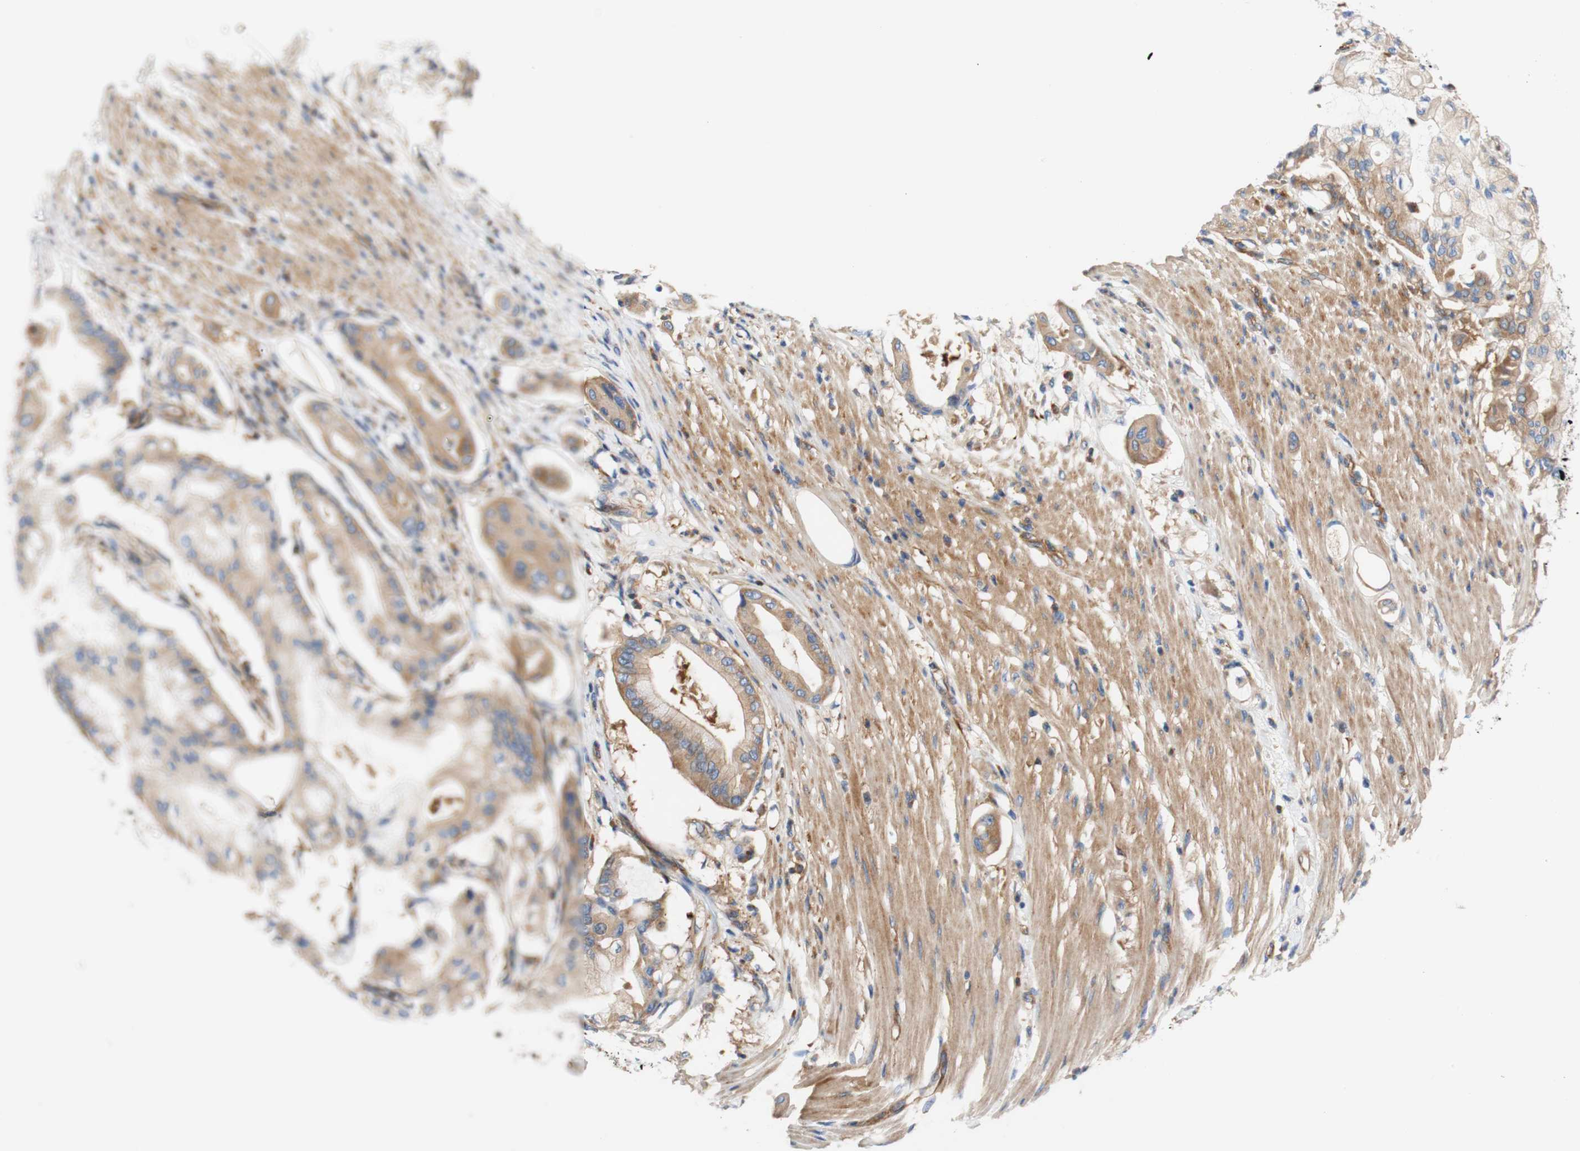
{"staining": {"intensity": "moderate", "quantity": "25%-75%", "location": "cytoplasmic/membranous"}, "tissue": "pancreatic cancer", "cell_type": "Tumor cells", "image_type": "cancer", "snomed": [{"axis": "morphology", "description": "Adenocarcinoma, NOS"}, {"axis": "morphology", "description": "Adenocarcinoma, metastatic, NOS"}, {"axis": "topography", "description": "Lymph node"}, {"axis": "topography", "description": "Pancreas"}, {"axis": "topography", "description": "Duodenum"}], "caption": "This is an image of immunohistochemistry staining of pancreatic cancer, which shows moderate staining in the cytoplasmic/membranous of tumor cells.", "gene": "STOM", "patient": {"sex": "female", "age": 64}}